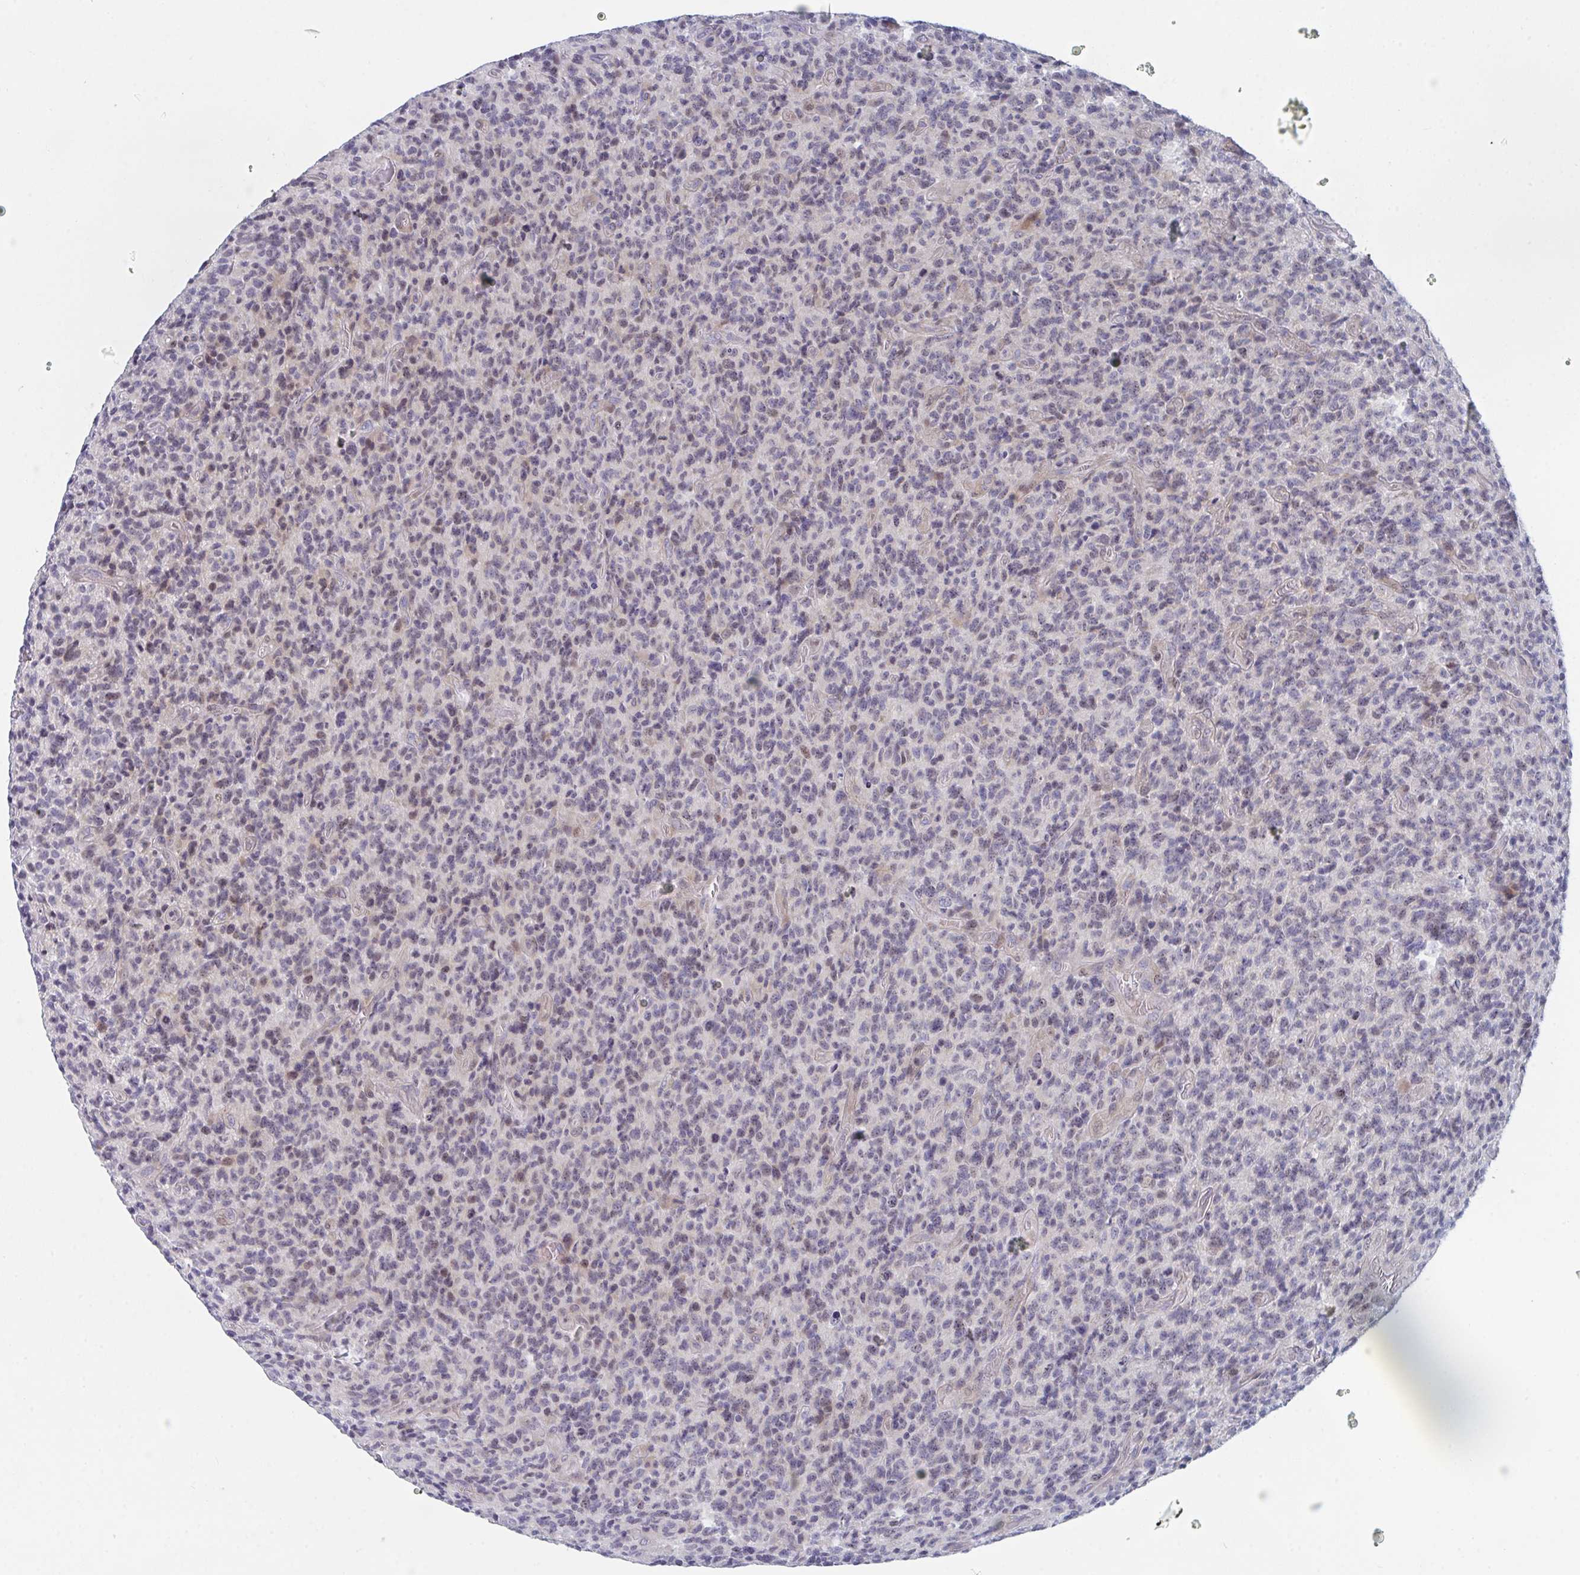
{"staining": {"intensity": "weak", "quantity": "25%-75%", "location": "nuclear"}, "tissue": "glioma", "cell_type": "Tumor cells", "image_type": "cancer", "snomed": [{"axis": "morphology", "description": "Glioma, malignant, High grade"}, {"axis": "topography", "description": "Brain"}], "caption": "Glioma tissue exhibits weak nuclear staining in about 25%-75% of tumor cells The protein is stained brown, and the nuclei are stained in blue (DAB (3,3'-diaminobenzidine) IHC with brightfield microscopy, high magnification).", "gene": "CENPT", "patient": {"sex": "male", "age": 76}}